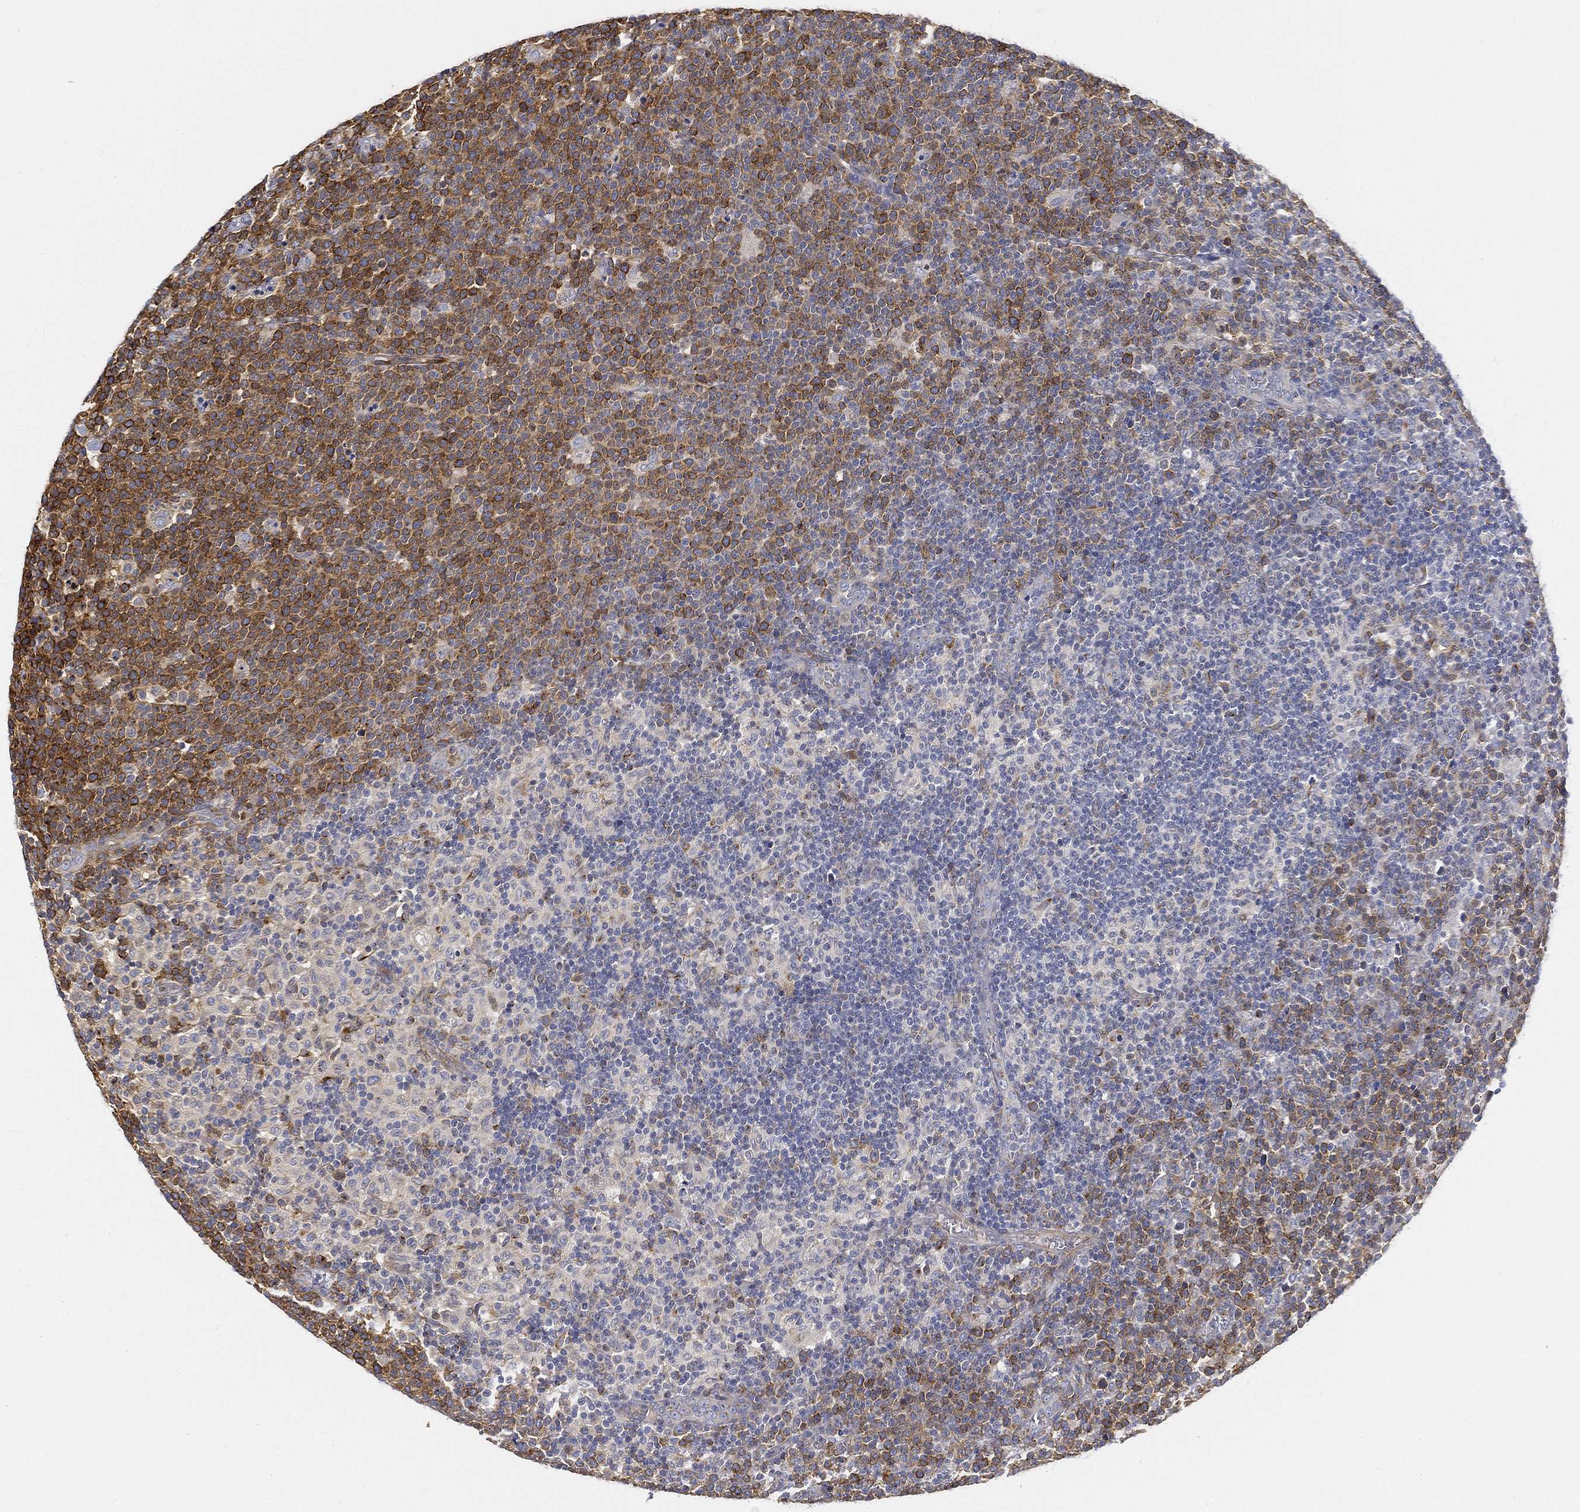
{"staining": {"intensity": "strong", "quantity": "25%-75%", "location": "cytoplasmic/membranous"}, "tissue": "lymphoma", "cell_type": "Tumor cells", "image_type": "cancer", "snomed": [{"axis": "morphology", "description": "Malignant lymphoma, non-Hodgkin's type, High grade"}, {"axis": "topography", "description": "Lymph node"}], "caption": "Tumor cells exhibit high levels of strong cytoplasmic/membranous positivity in about 25%-75% of cells in lymphoma.", "gene": "TMEM25", "patient": {"sex": "male", "age": 61}}